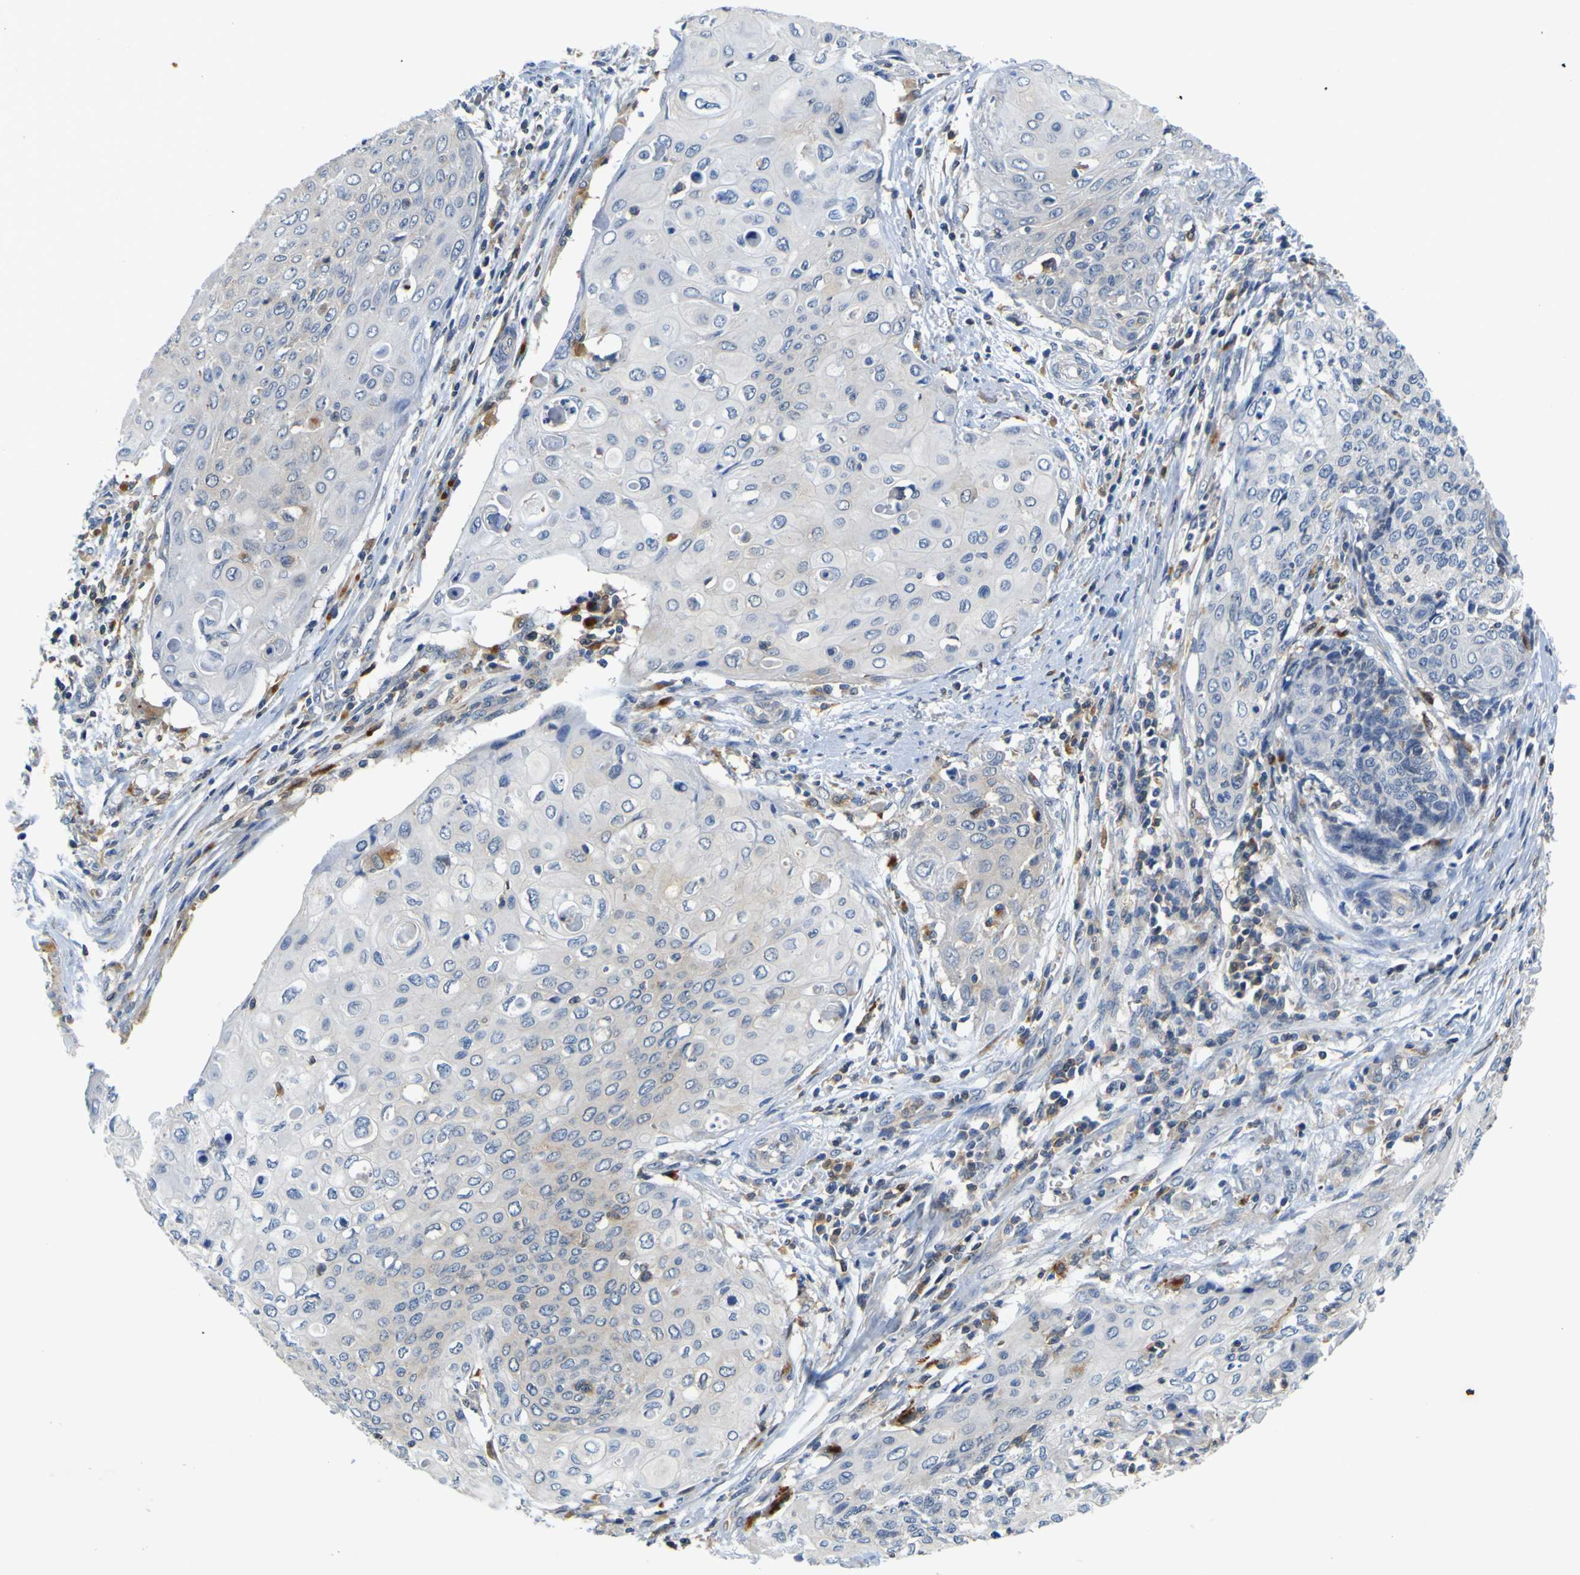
{"staining": {"intensity": "weak", "quantity": ">75%", "location": "cytoplasmic/membranous"}, "tissue": "cervical cancer", "cell_type": "Tumor cells", "image_type": "cancer", "snomed": [{"axis": "morphology", "description": "Squamous cell carcinoma, NOS"}, {"axis": "topography", "description": "Cervix"}], "caption": "Brown immunohistochemical staining in squamous cell carcinoma (cervical) displays weak cytoplasmic/membranous staining in about >75% of tumor cells. (DAB = brown stain, brightfield microscopy at high magnification).", "gene": "TNIK", "patient": {"sex": "female", "age": 39}}